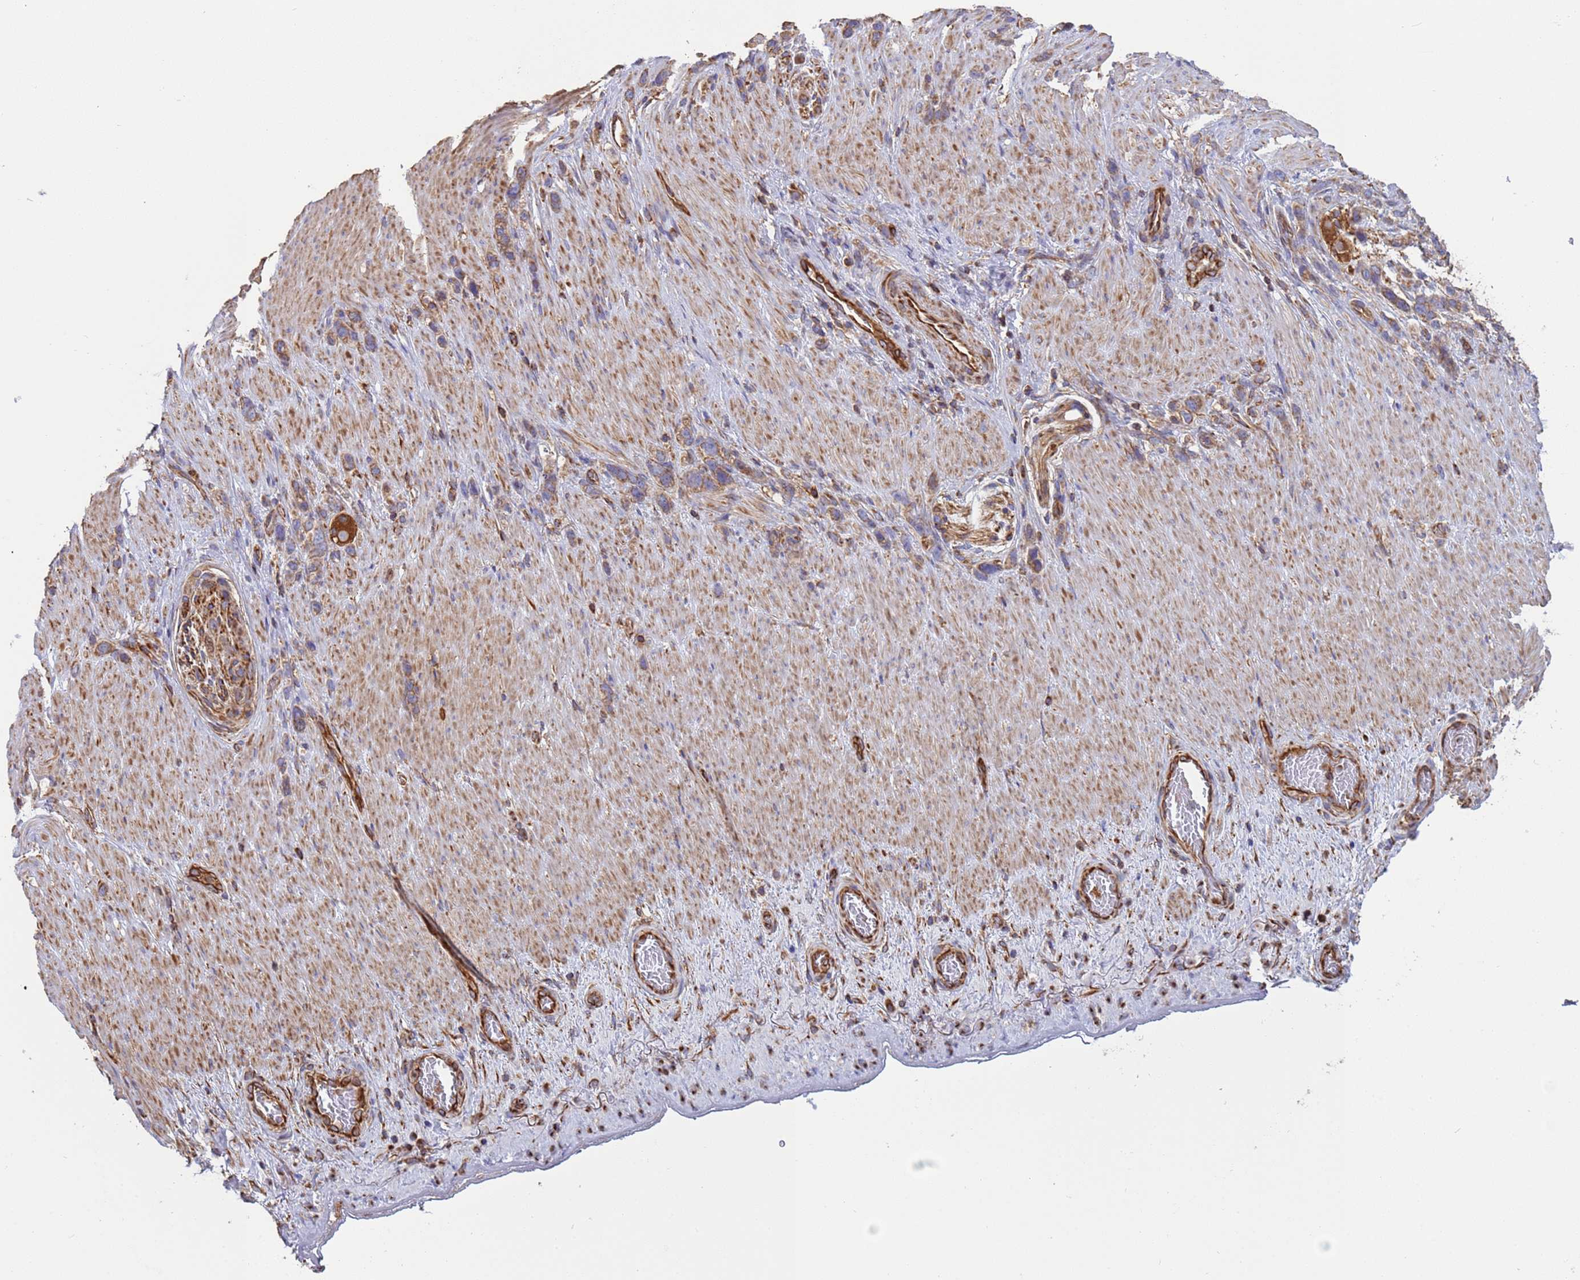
{"staining": {"intensity": "weak", "quantity": ">75%", "location": "cytoplasmic/membranous"}, "tissue": "stomach cancer", "cell_type": "Tumor cells", "image_type": "cancer", "snomed": [{"axis": "morphology", "description": "Adenocarcinoma, NOS"}, {"axis": "topography", "description": "Stomach"}], "caption": "Stomach cancer (adenocarcinoma) tissue shows weak cytoplasmic/membranous expression in approximately >75% of tumor cells", "gene": "NUDT12", "patient": {"sex": "female", "age": 65}}